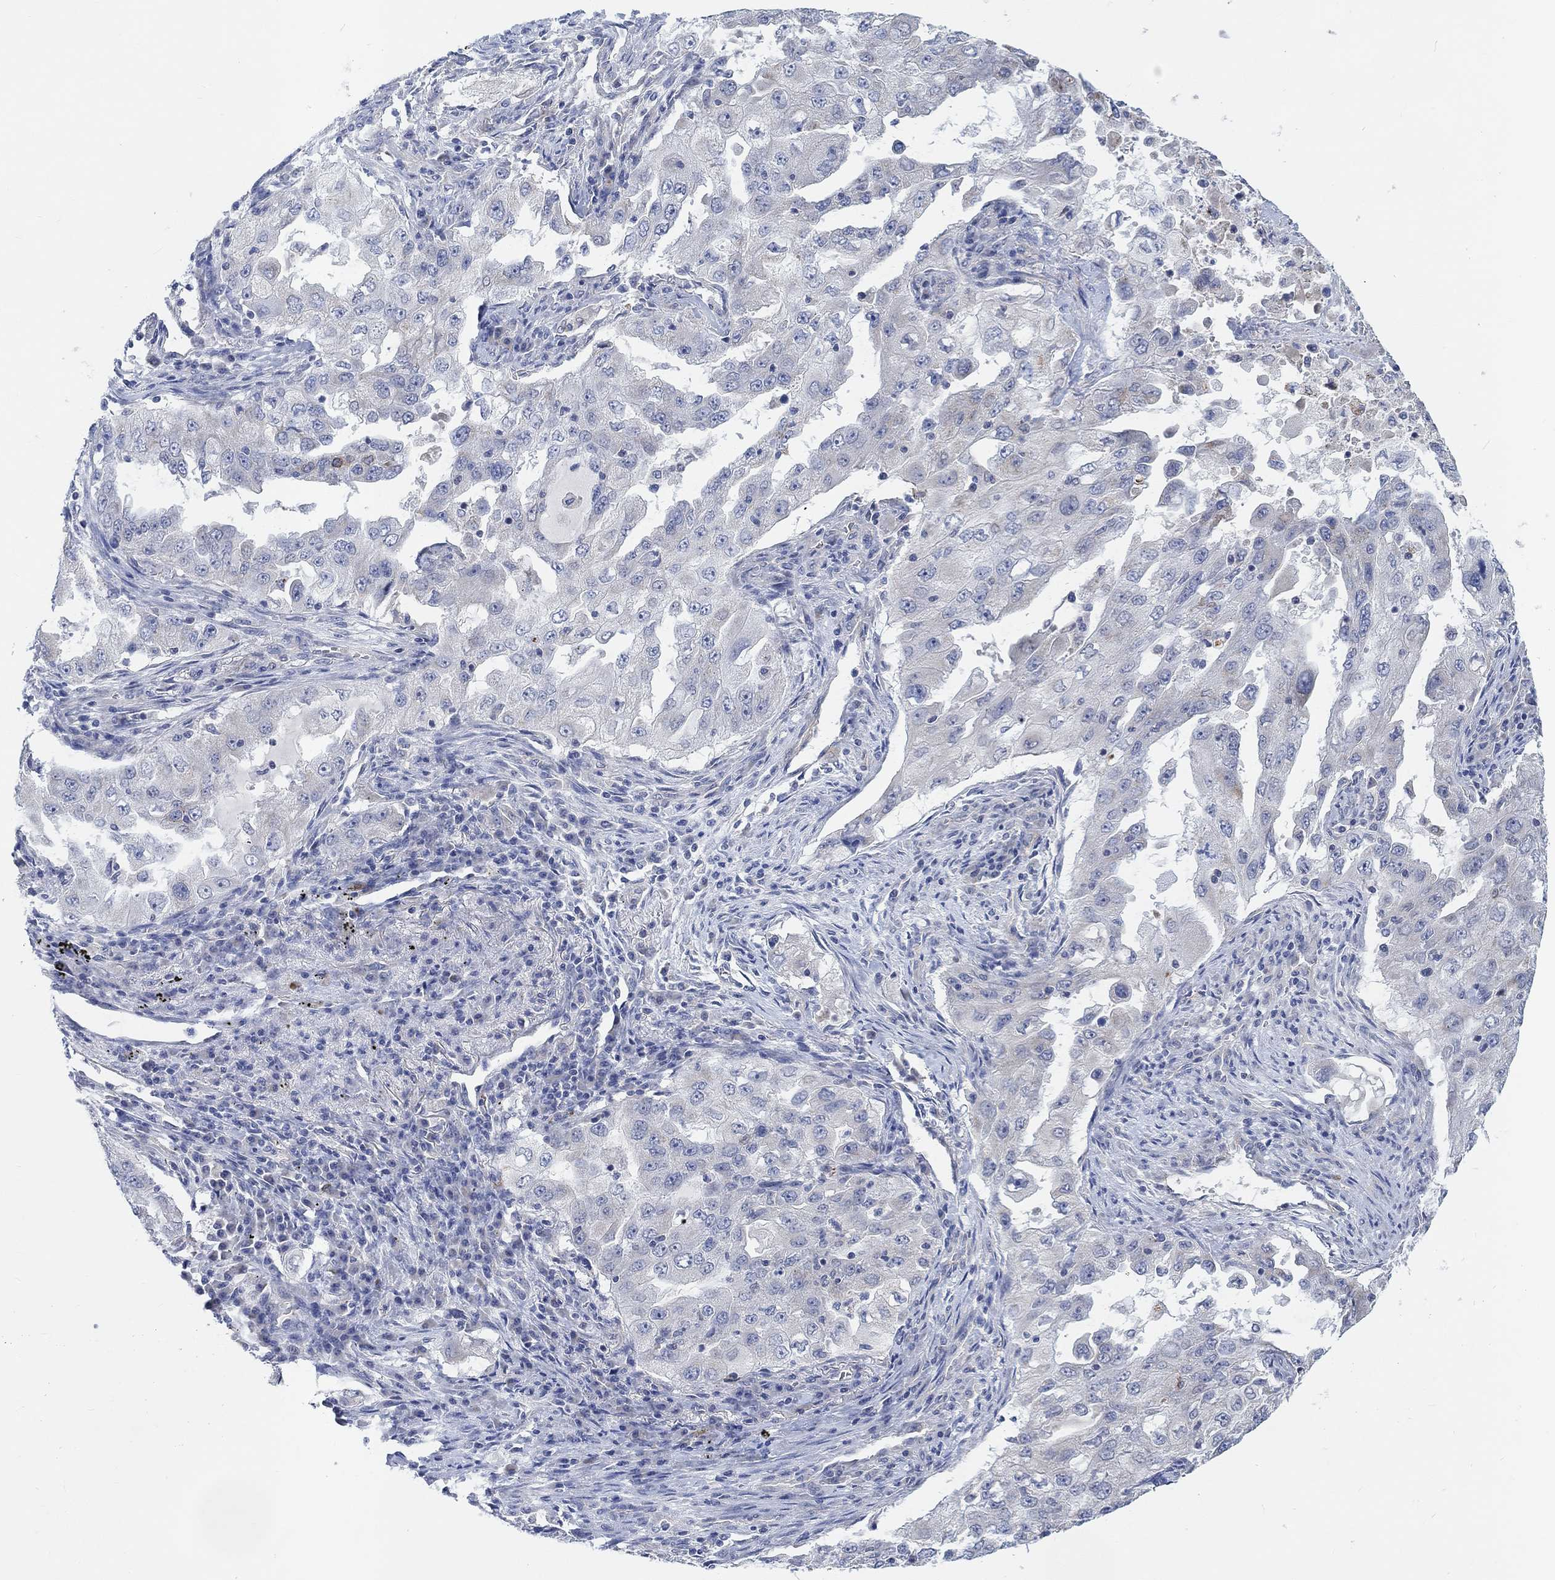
{"staining": {"intensity": "negative", "quantity": "none", "location": "none"}, "tissue": "lung cancer", "cell_type": "Tumor cells", "image_type": "cancer", "snomed": [{"axis": "morphology", "description": "Adenocarcinoma, NOS"}, {"axis": "topography", "description": "Lung"}], "caption": "The immunohistochemistry micrograph has no significant expression in tumor cells of lung cancer (adenocarcinoma) tissue.", "gene": "HCRTR1", "patient": {"sex": "female", "age": 61}}